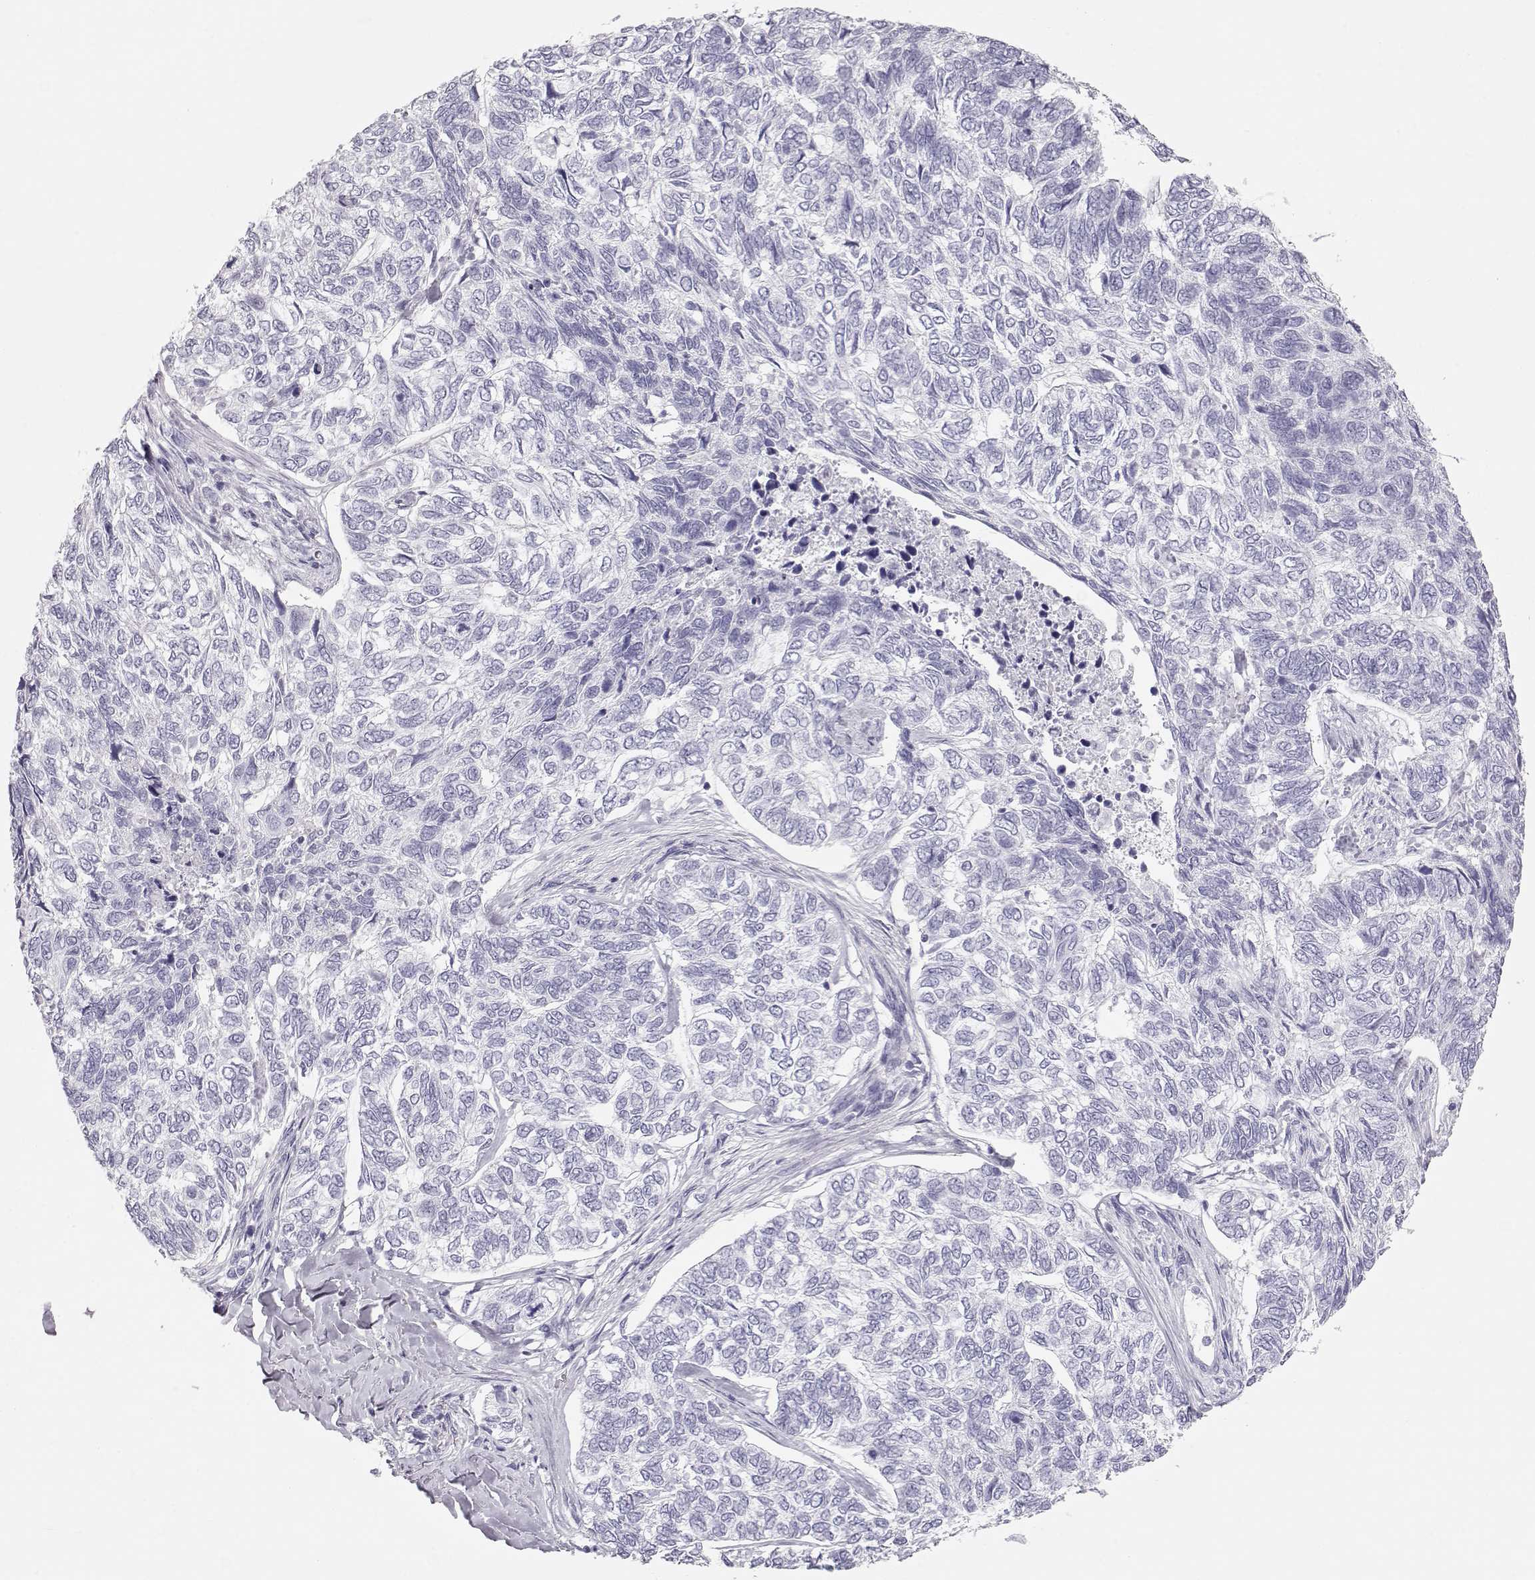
{"staining": {"intensity": "negative", "quantity": "none", "location": "none"}, "tissue": "skin cancer", "cell_type": "Tumor cells", "image_type": "cancer", "snomed": [{"axis": "morphology", "description": "Basal cell carcinoma"}, {"axis": "topography", "description": "Skin"}], "caption": "An image of basal cell carcinoma (skin) stained for a protein displays no brown staining in tumor cells.", "gene": "MIP", "patient": {"sex": "female", "age": 65}}